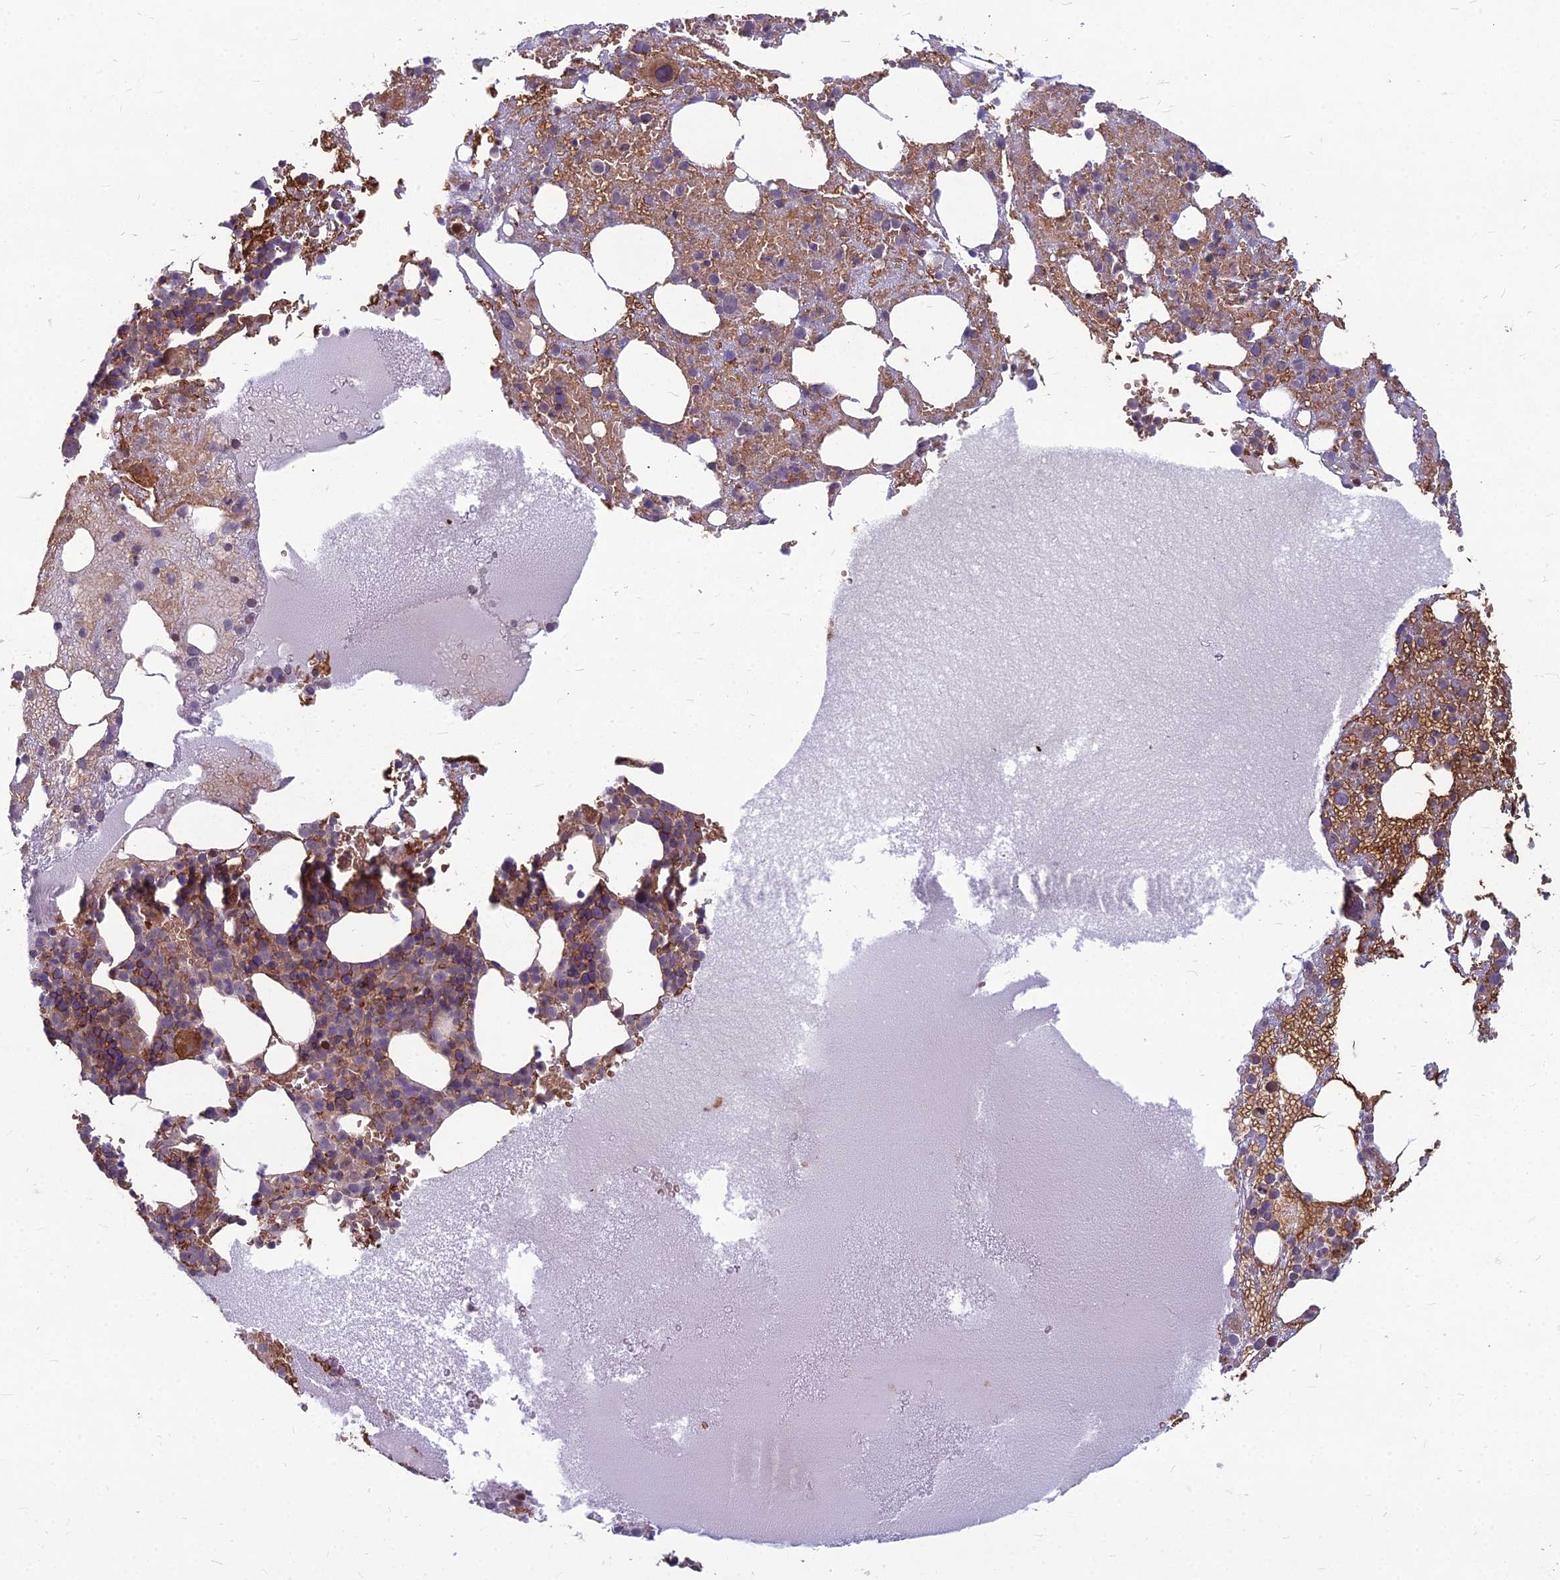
{"staining": {"intensity": "moderate", "quantity": "25%-75%", "location": "cytoplasmic/membranous"}, "tissue": "bone marrow", "cell_type": "Hematopoietic cells", "image_type": "normal", "snomed": [{"axis": "morphology", "description": "Normal tissue, NOS"}, {"axis": "topography", "description": "Bone marrow"}], "caption": "High-power microscopy captured an IHC image of unremarkable bone marrow, revealing moderate cytoplasmic/membranous staining in approximately 25%-75% of hematopoietic cells.", "gene": "MFSD8", "patient": {"sex": "male", "age": 61}}